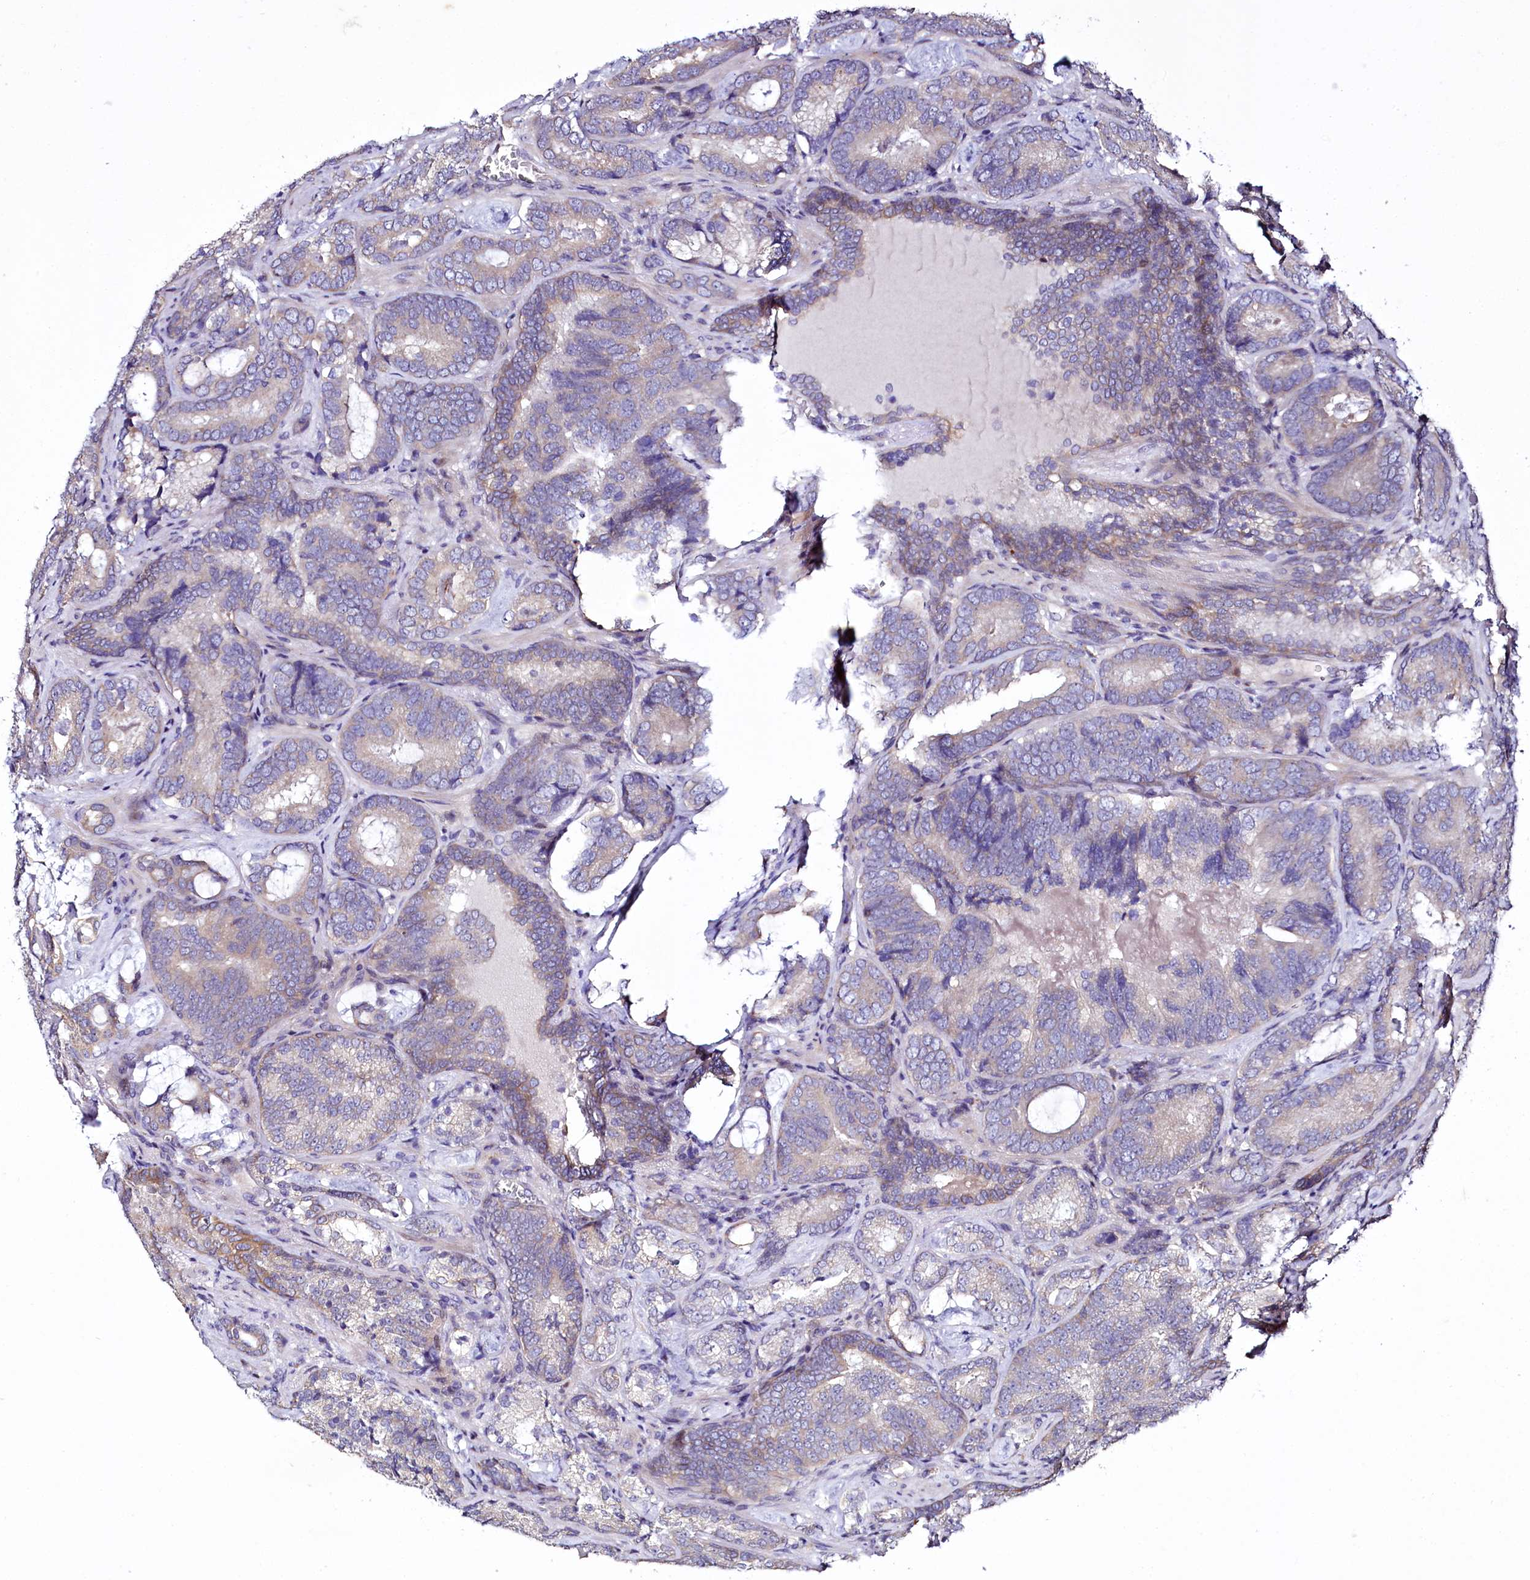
{"staining": {"intensity": "weak", "quantity": "<25%", "location": "cytoplasmic/membranous"}, "tissue": "prostate cancer", "cell_type": "Tumor cells", "image_type": "cancer", "snomed": [{"axis": "morphology", "description": "Adenocarcinoma, Low grade"}, {"axis": "topography", "description": "Prostate"}], "caption": "A histopathology image of low-grade adenocarcinoma (prostate) stained for a protein shows no brown staining in tumor cells. (Stains: DAB (3,3'-diaminobenzidine) IHC with hematoxylin counter stain, Microscopy: brightfield microscopy at high magnification).", "gene": "ZC3H12C", "patient": {"sex": "male", "age": 60}}